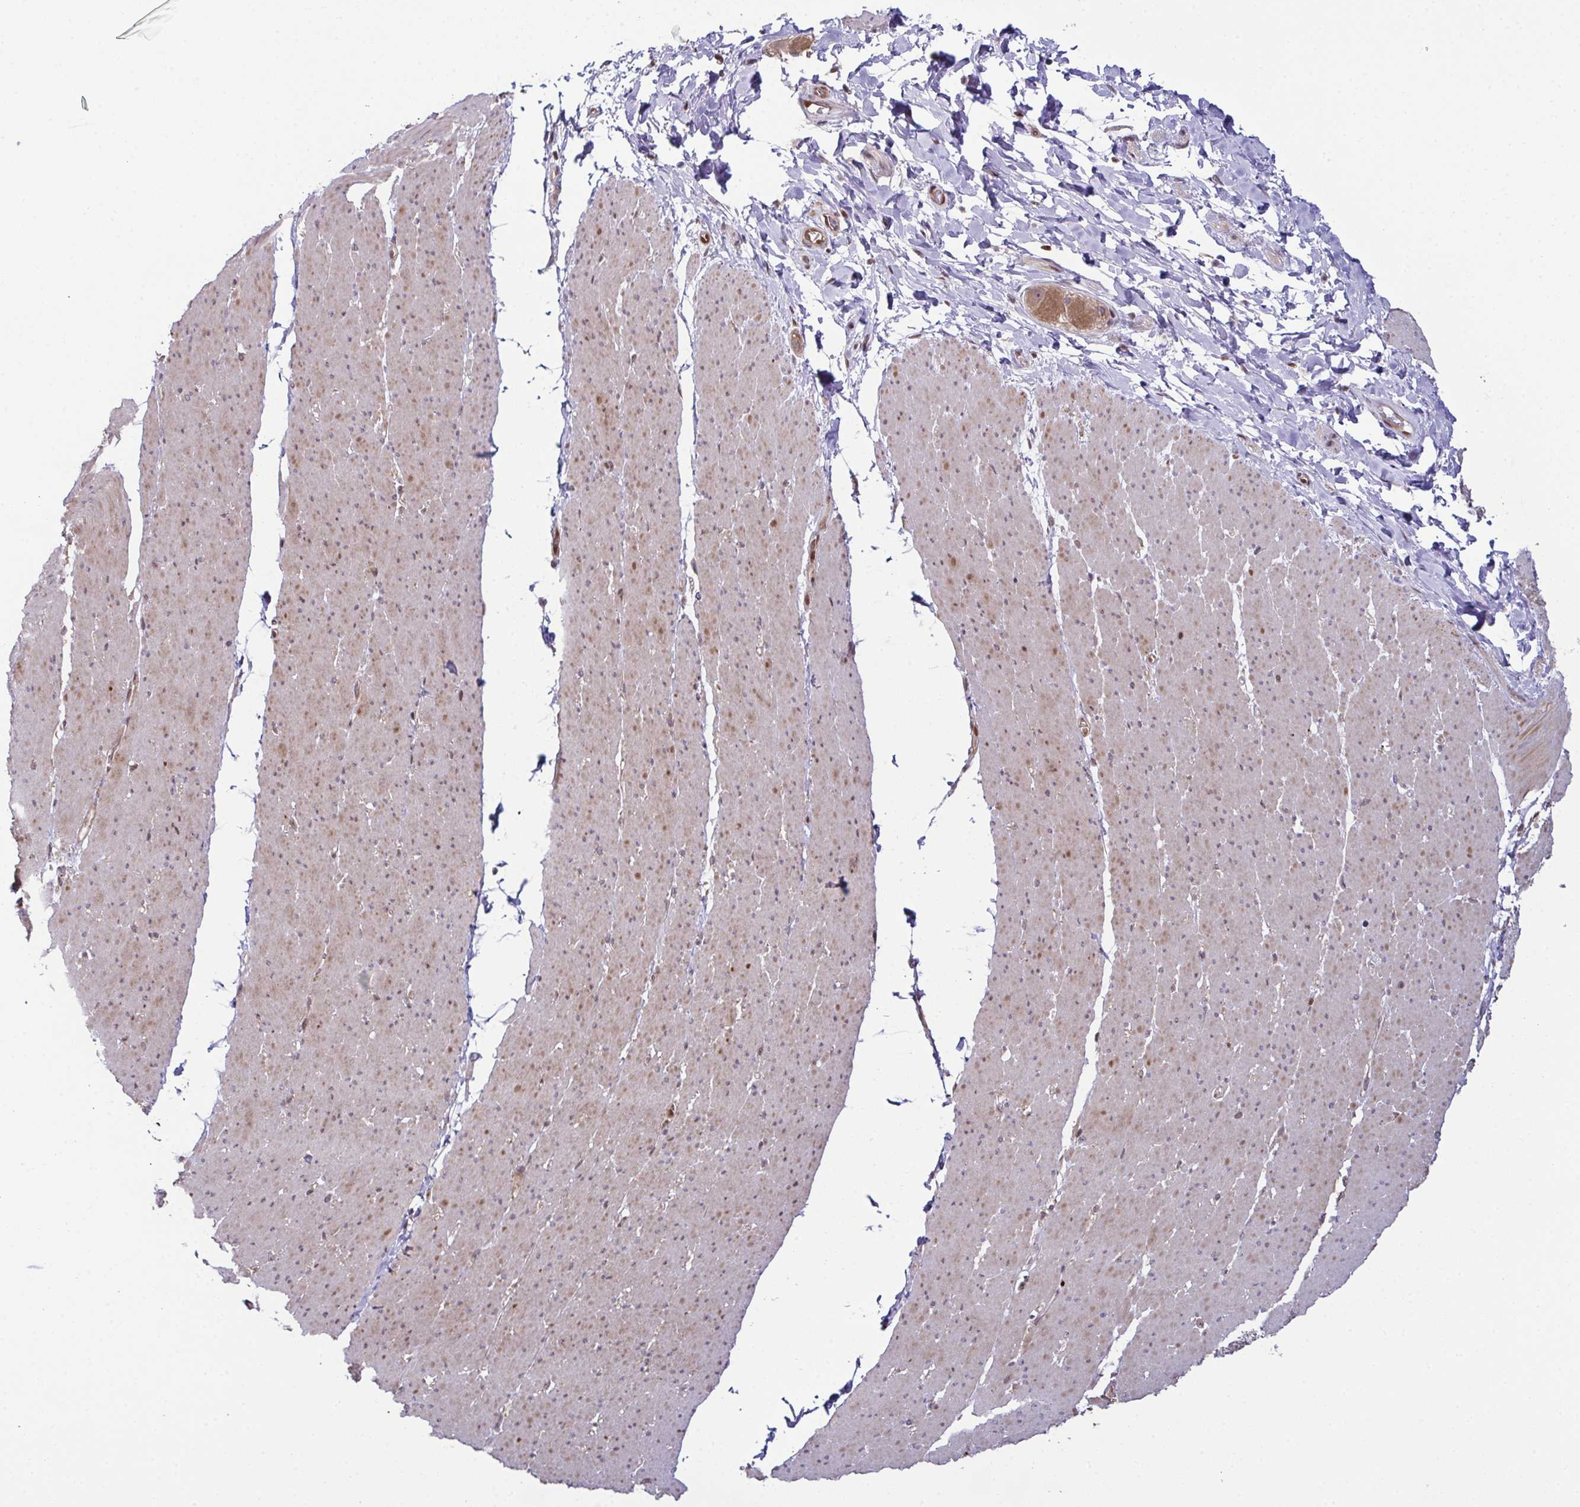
{"staining": {"intensity": "weak", "quantity": "25%-75%", "location": "cytoplasmic/membranous,nuclear"}, "tissue": "smooth muscle", "cell_type": "Smooth muscle cells", "image_type": "normal", "snomed": [{"axis": "morphology", "description": "Normal tissue, NOS"}, {"axis": "topography", "description": "Smooth muscle"}, {"axis": "topography", "description": "Rectum"}], "caption": "An image showing weak cytoplasmic/membranous,nuclear expression in approximately 25%-75% of smooth muscle cells in benign smooth muscle, as visualized by brown immunohistochemical staining.", "gene": "DNAJB1", "patient": {"sex": "male", "age": 53}}